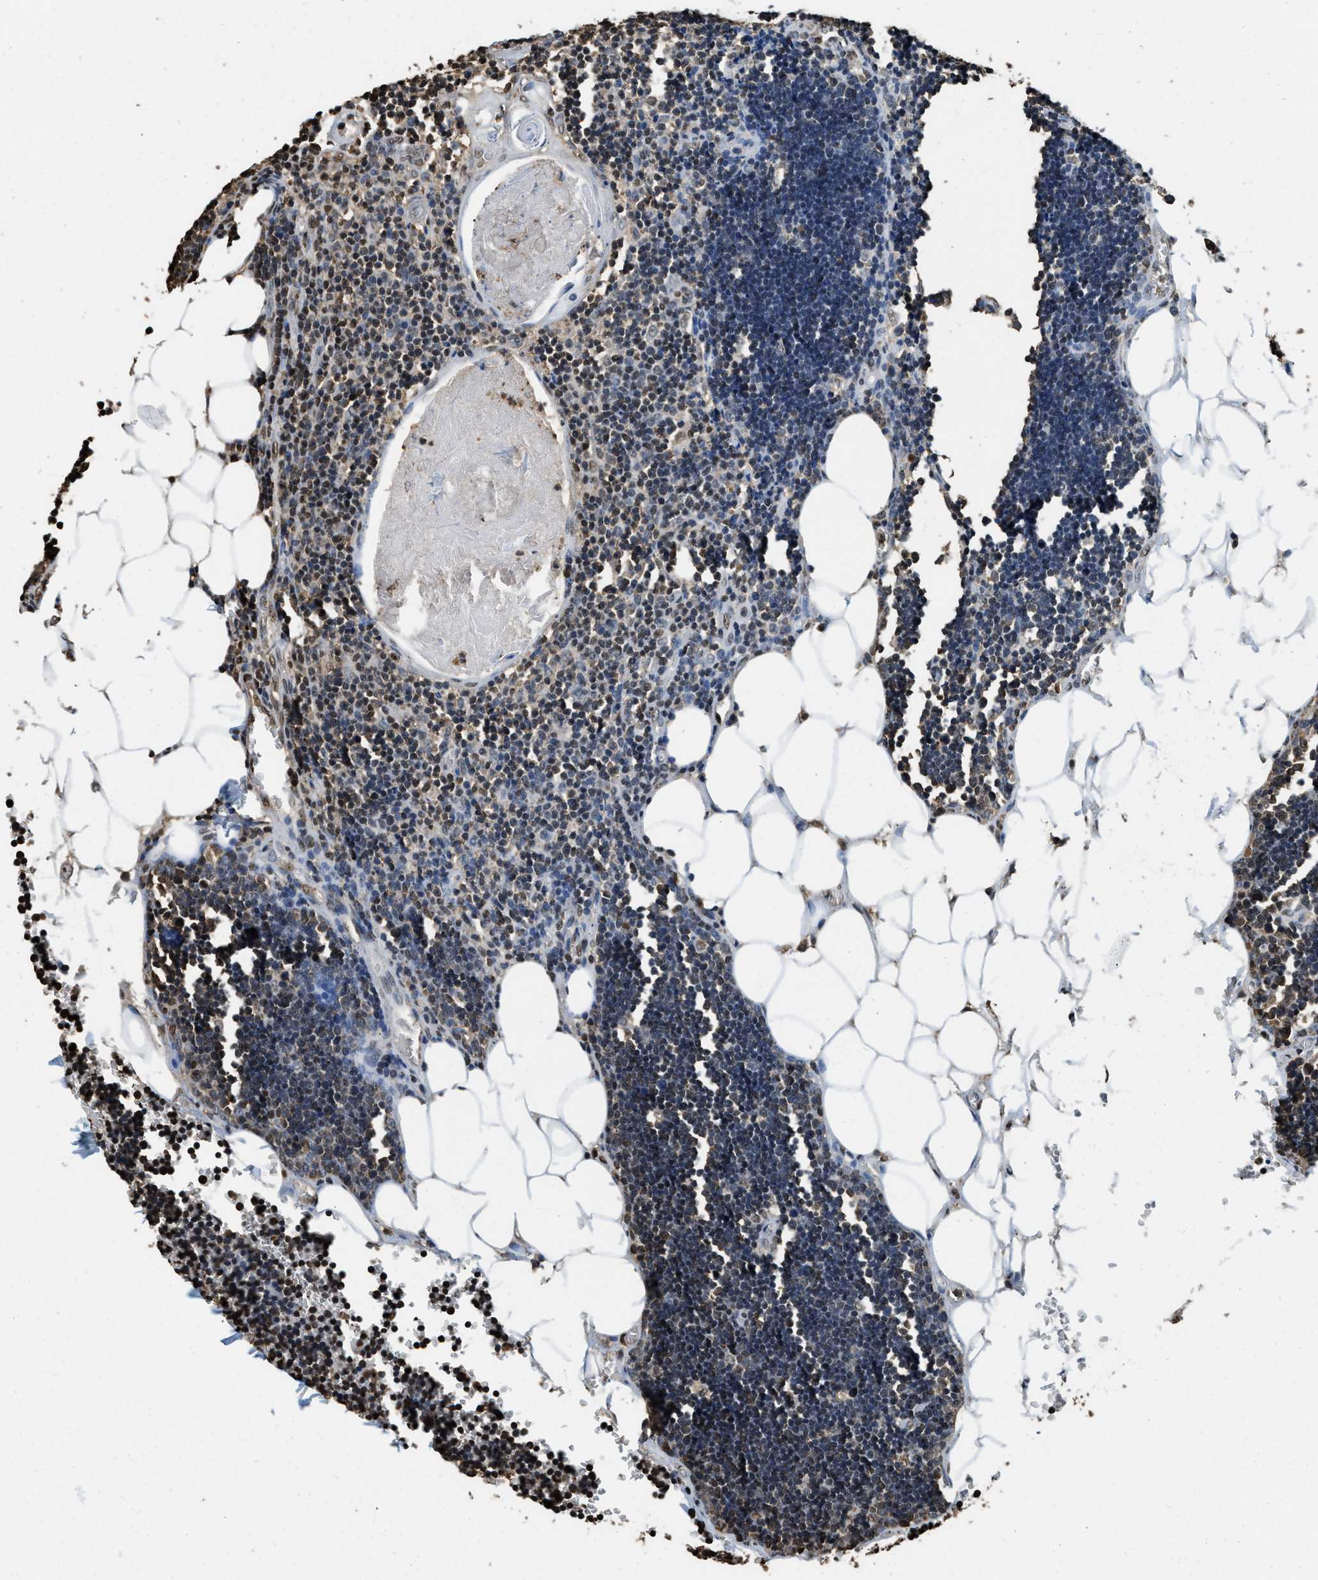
{"staining": {"intensity": "moderate", "quantity": "25%-75%", "location": "nuclear"}, "tissue": "lymph node", "cell_type": "Germinal center cells", "image_type": "normal", "snomed": [{"axis": "morphology", "description": "Normal tissue, NOS"}, {"axis": "topography", "description": "Lymph node"}], "caption": "DAB (3,3'-diaminobenzidine) immunohistochemical staining of unremarkable lymph node shows moderate nuclear protein expression in about 25%-75% of germinal center cells. (brown staining indicates protein expression, while blue staining denotes nuclei).", "gene": "GAPDH", "patient": {"sex": "male", "age": 33}}